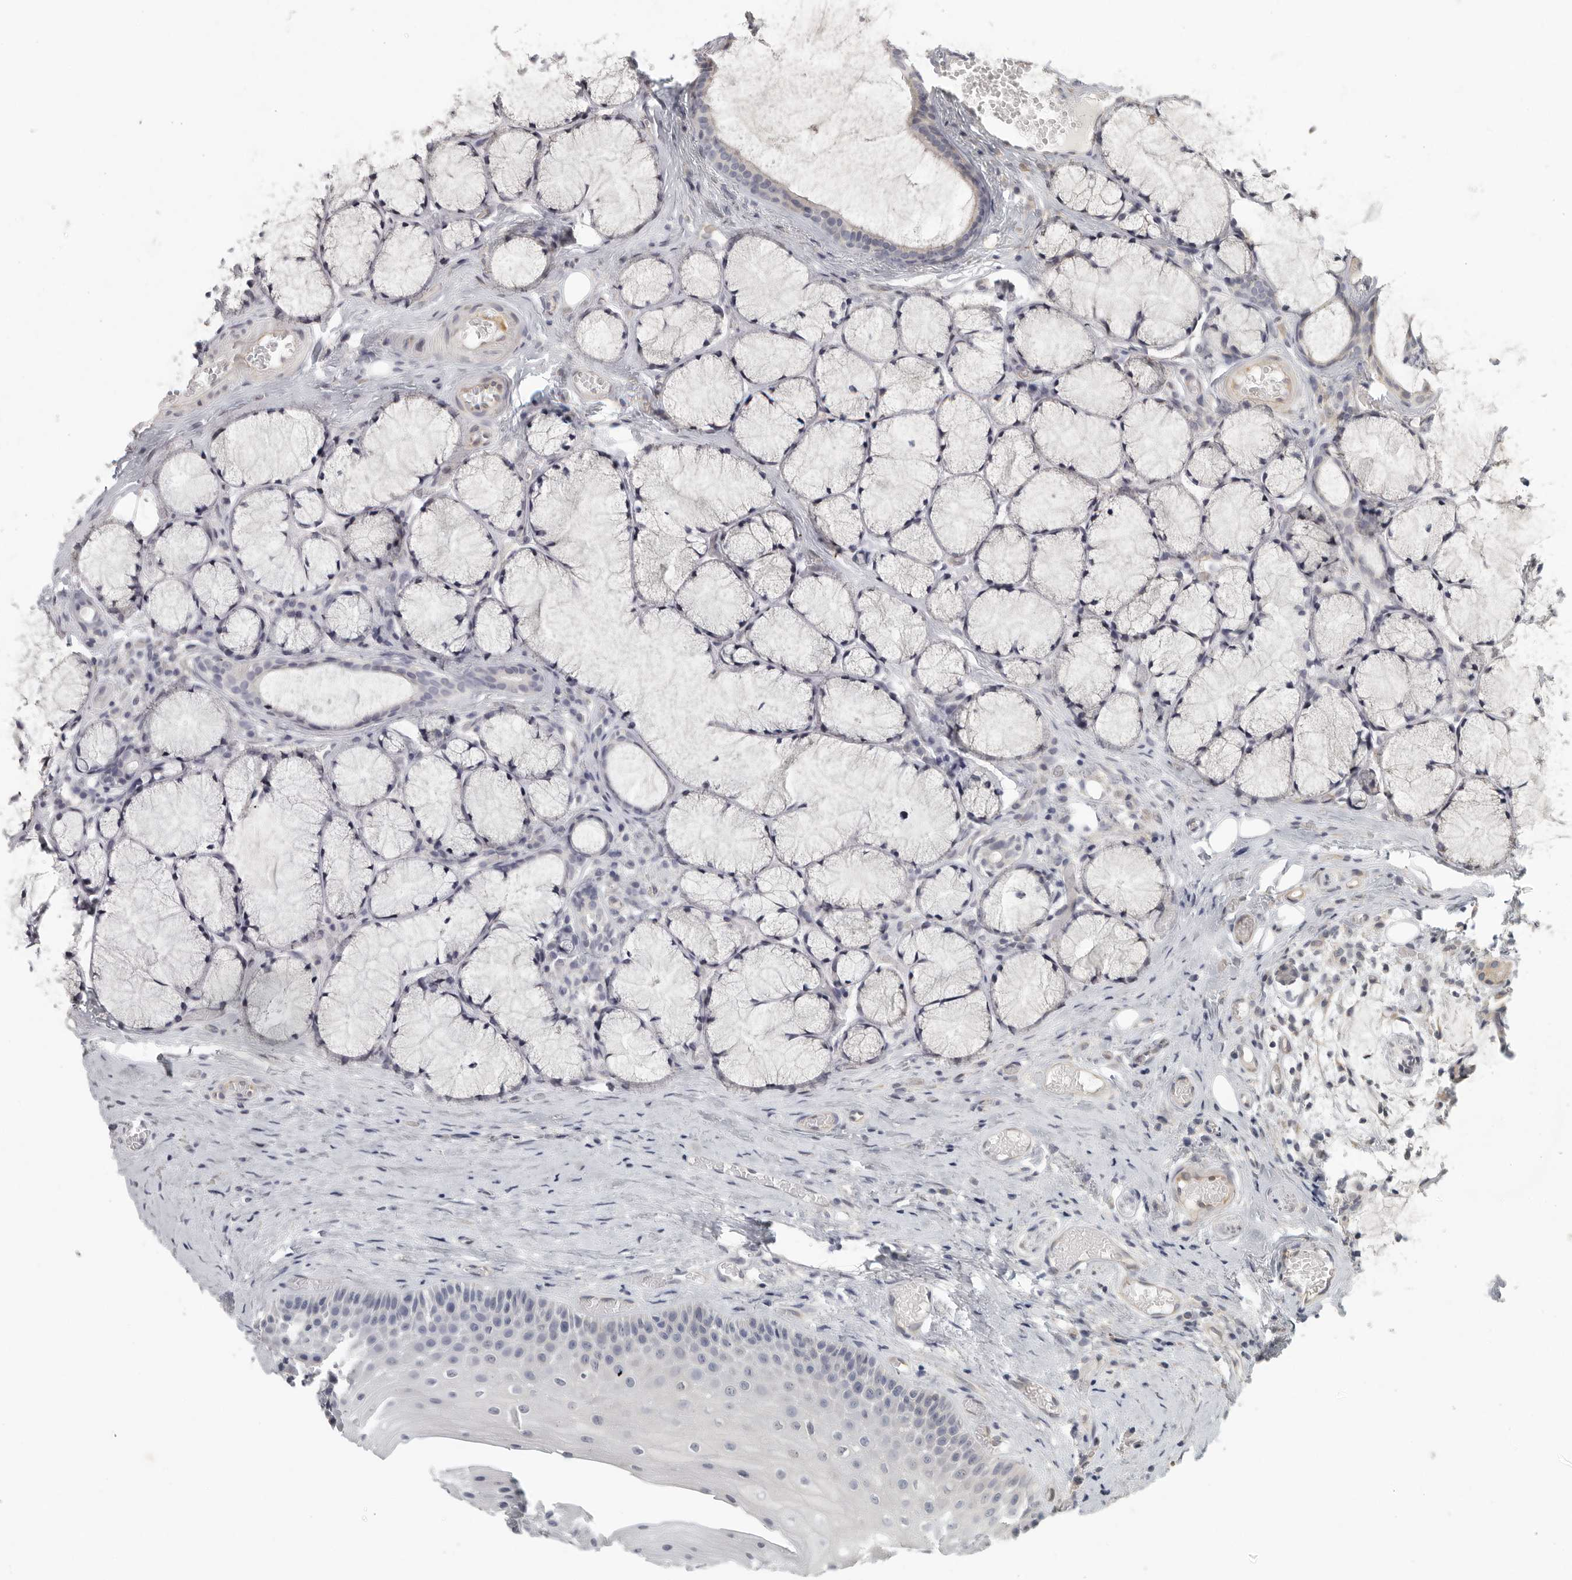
{"staining": {"intensity": "negative", "quantity": "none", "location": "none"}, "tissue": "oral mucosa", "cell_type": "Squamous epithelial cells", "image_type": "normal", "snomed": [{"axis": "morphology", "description": "Normal tissue, NOS"}, {"axis": "topography", "description": "Oral tissue"}], "caption": "Squamous epithelial cells are negative for brown protein staining in unremarkable oral mucosa. (DAB IHC visualized using brightfield microscopy, high magnification).", "gene": "BCAP29", "patient": {"sex": "male", "age": 66}}